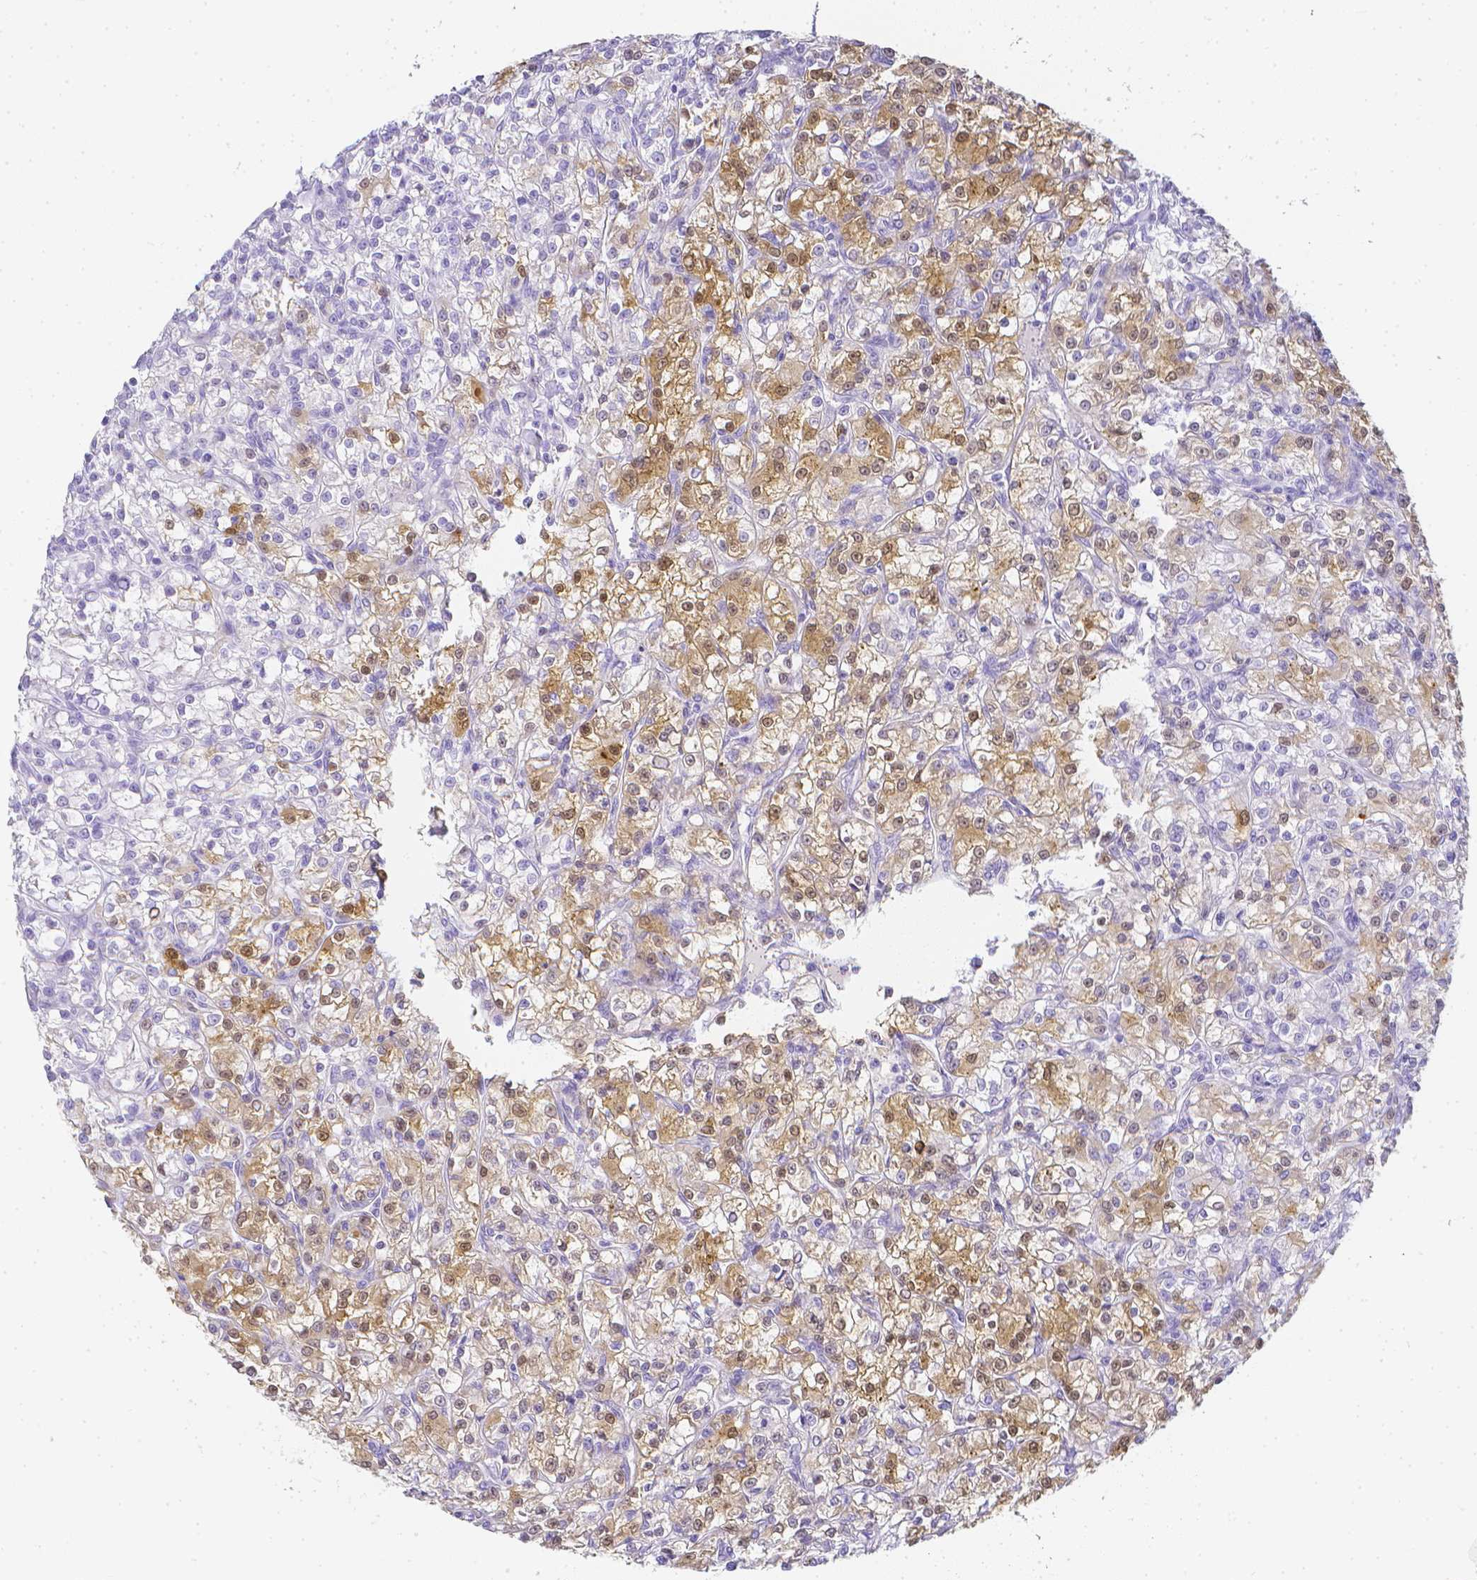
{"staining": {"intensity": "moderate", "quantity": "25%-75%", "location": "cytoplasmic/membranous,nuclear"}, "tissue": "renal cancer", "cell_type": "Tumor cells", "image_type": "cancer", "snomed": [{"axis": "morphology", "description": "Adenocarcinoma, NOS"}, {"axis": "topography", "description": "Kidney"}], "caption": "A histopathology image showing moderate cytoplasmic/membranous and nuclear positivity in about 25%-75% of tumor cells in renal adenocarcinoma, as visualized by brown immunohistochemical staining.", "gene": "LGALS4", "patient": {"sex": "female", "age": 59}}